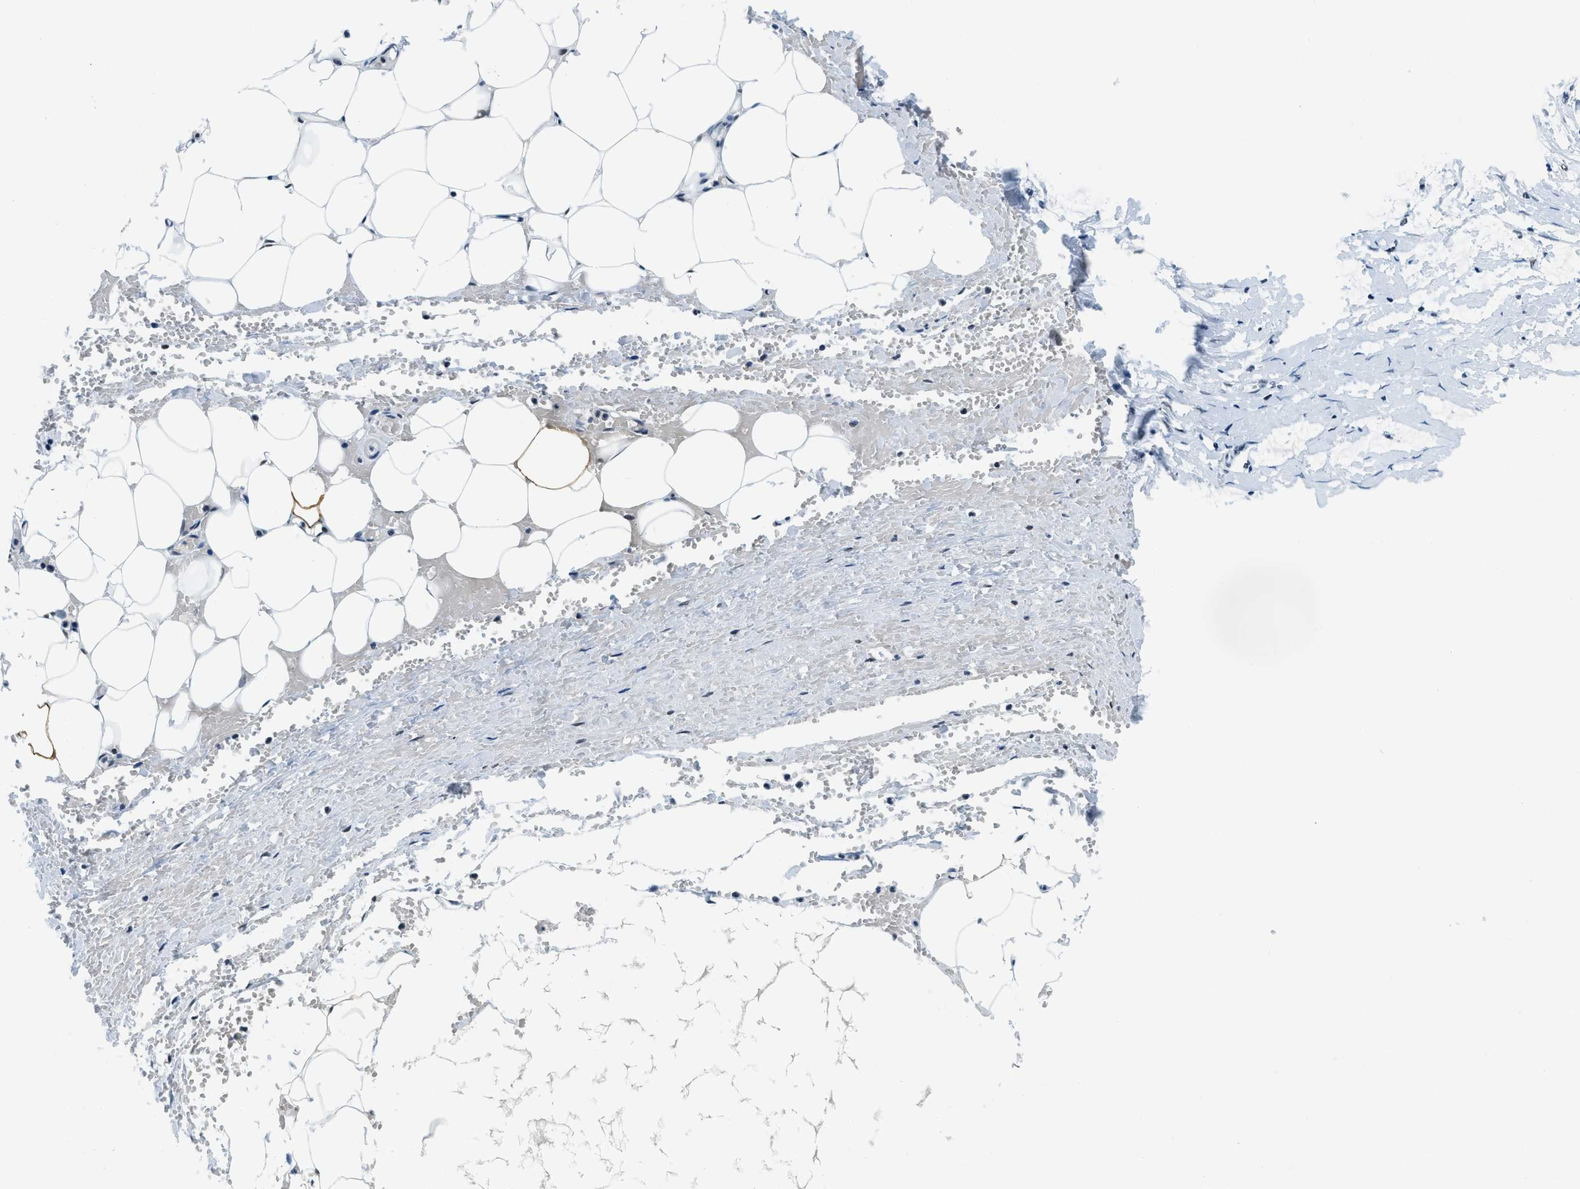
{"staining": {"intensity": "negative", "quantity": "none", "location": "none"}, "tissue": "adipose tissue", "cell_type": "Adipocytes", "image_type": "normal", "snomed": [{"axis": "morphology", "description": "Normal tissue, NOS"}, {"axis": "topography", "description": "Soft tissue"}, {"axis": "topography", "description": "Vascular tissue"}], "caption": "This is an immunohistochemistry photomicrograph of benign adipose tissue. There is no positivity in adipocytes.", "gene": "TOP1", "patient": {"sex": "female", "age": 35}}